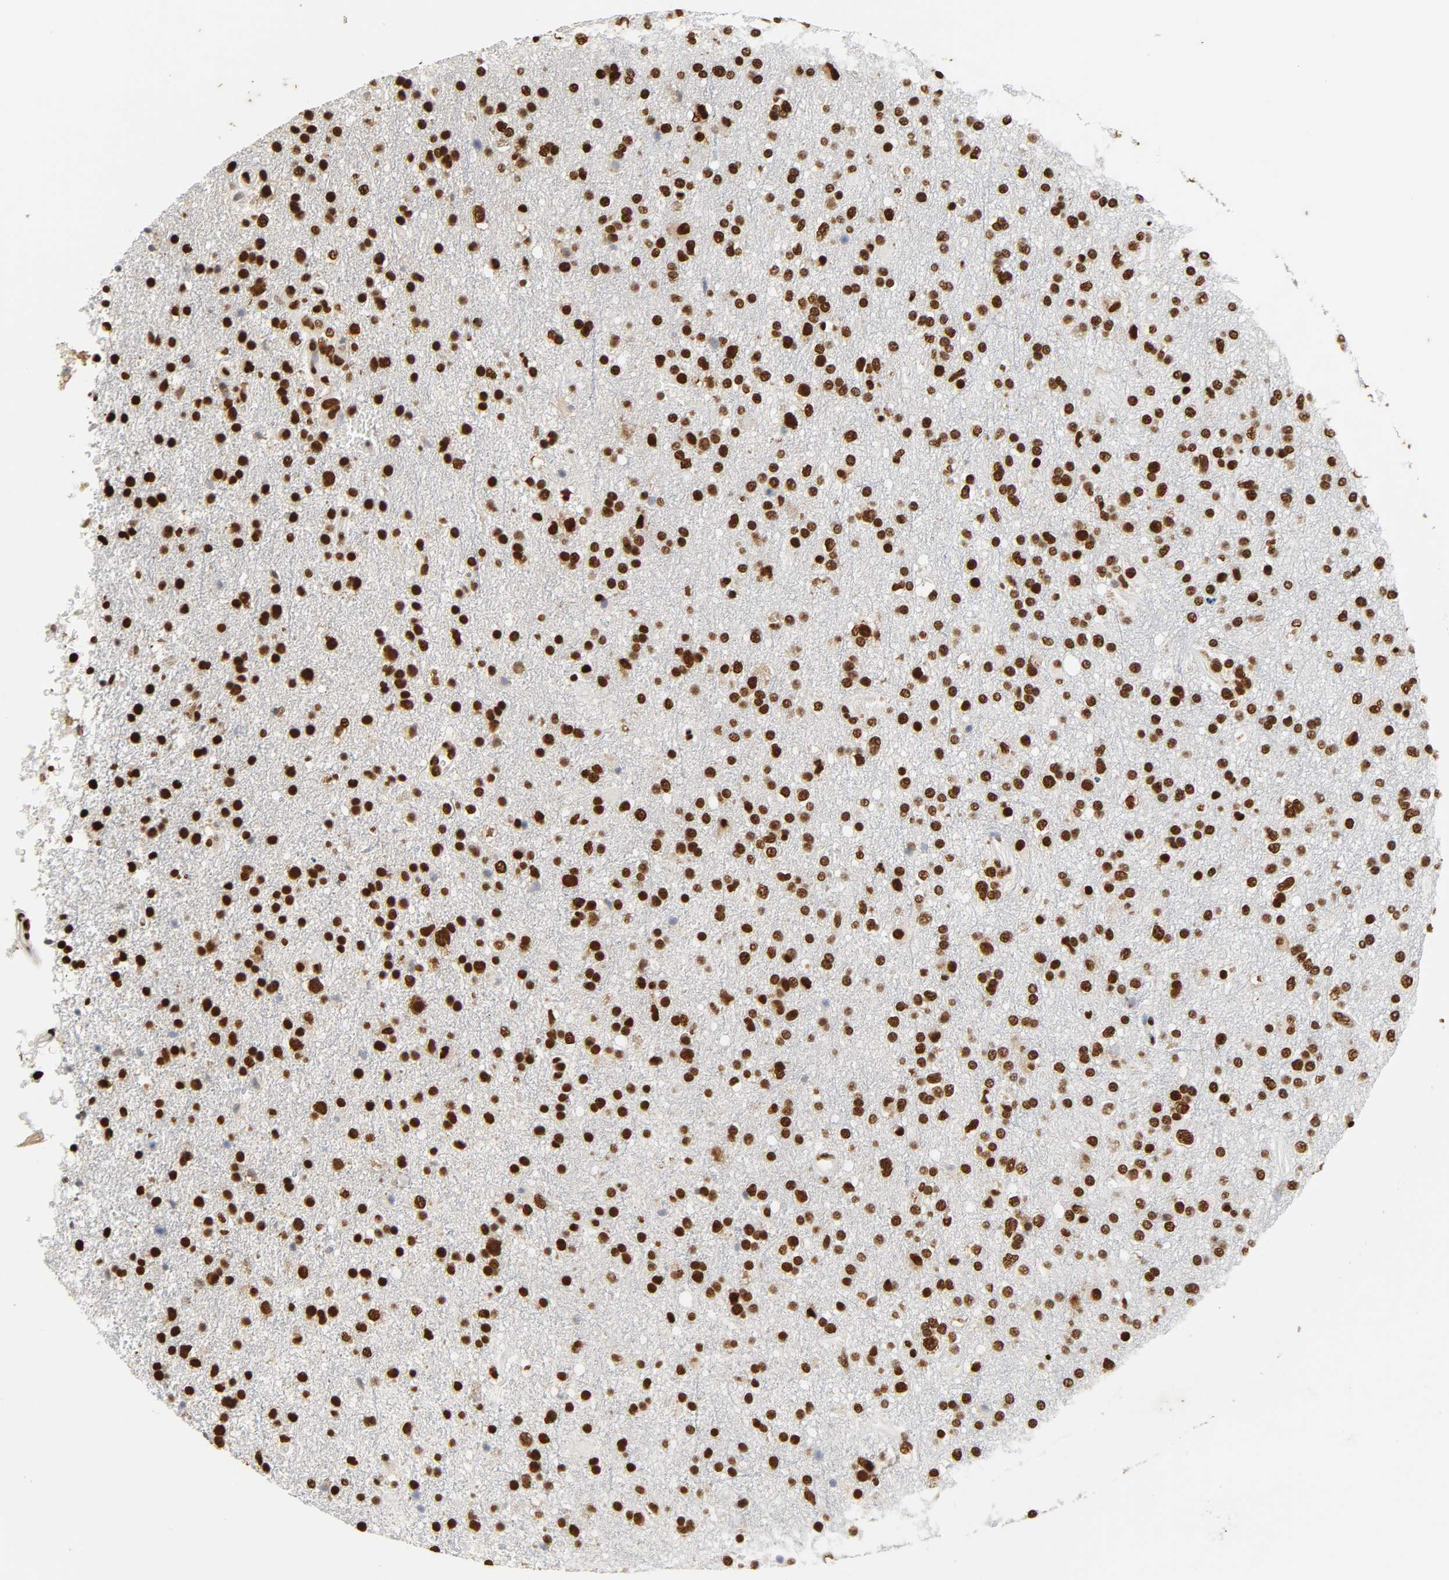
{"staining": {"intensity": "strong", "quantity": ">75%", "location": "nuclear"}, "tissue": "glioma", "cell_type": "Tumor cells", "image_type": "cancer", "snomed": [{"axis": "morphology", "description": "Glioma, malignant, High grade"}, {"axis": "topography", "description": "Brain"}], "caption": "Malignant high-grade glioma stained with immunohistochemistry (IHC) shows strong nuclear expression in approximately >75% of tumor cells.", "gene": "HNRNPC", "patient": {"sex": "male", "age": 33}}